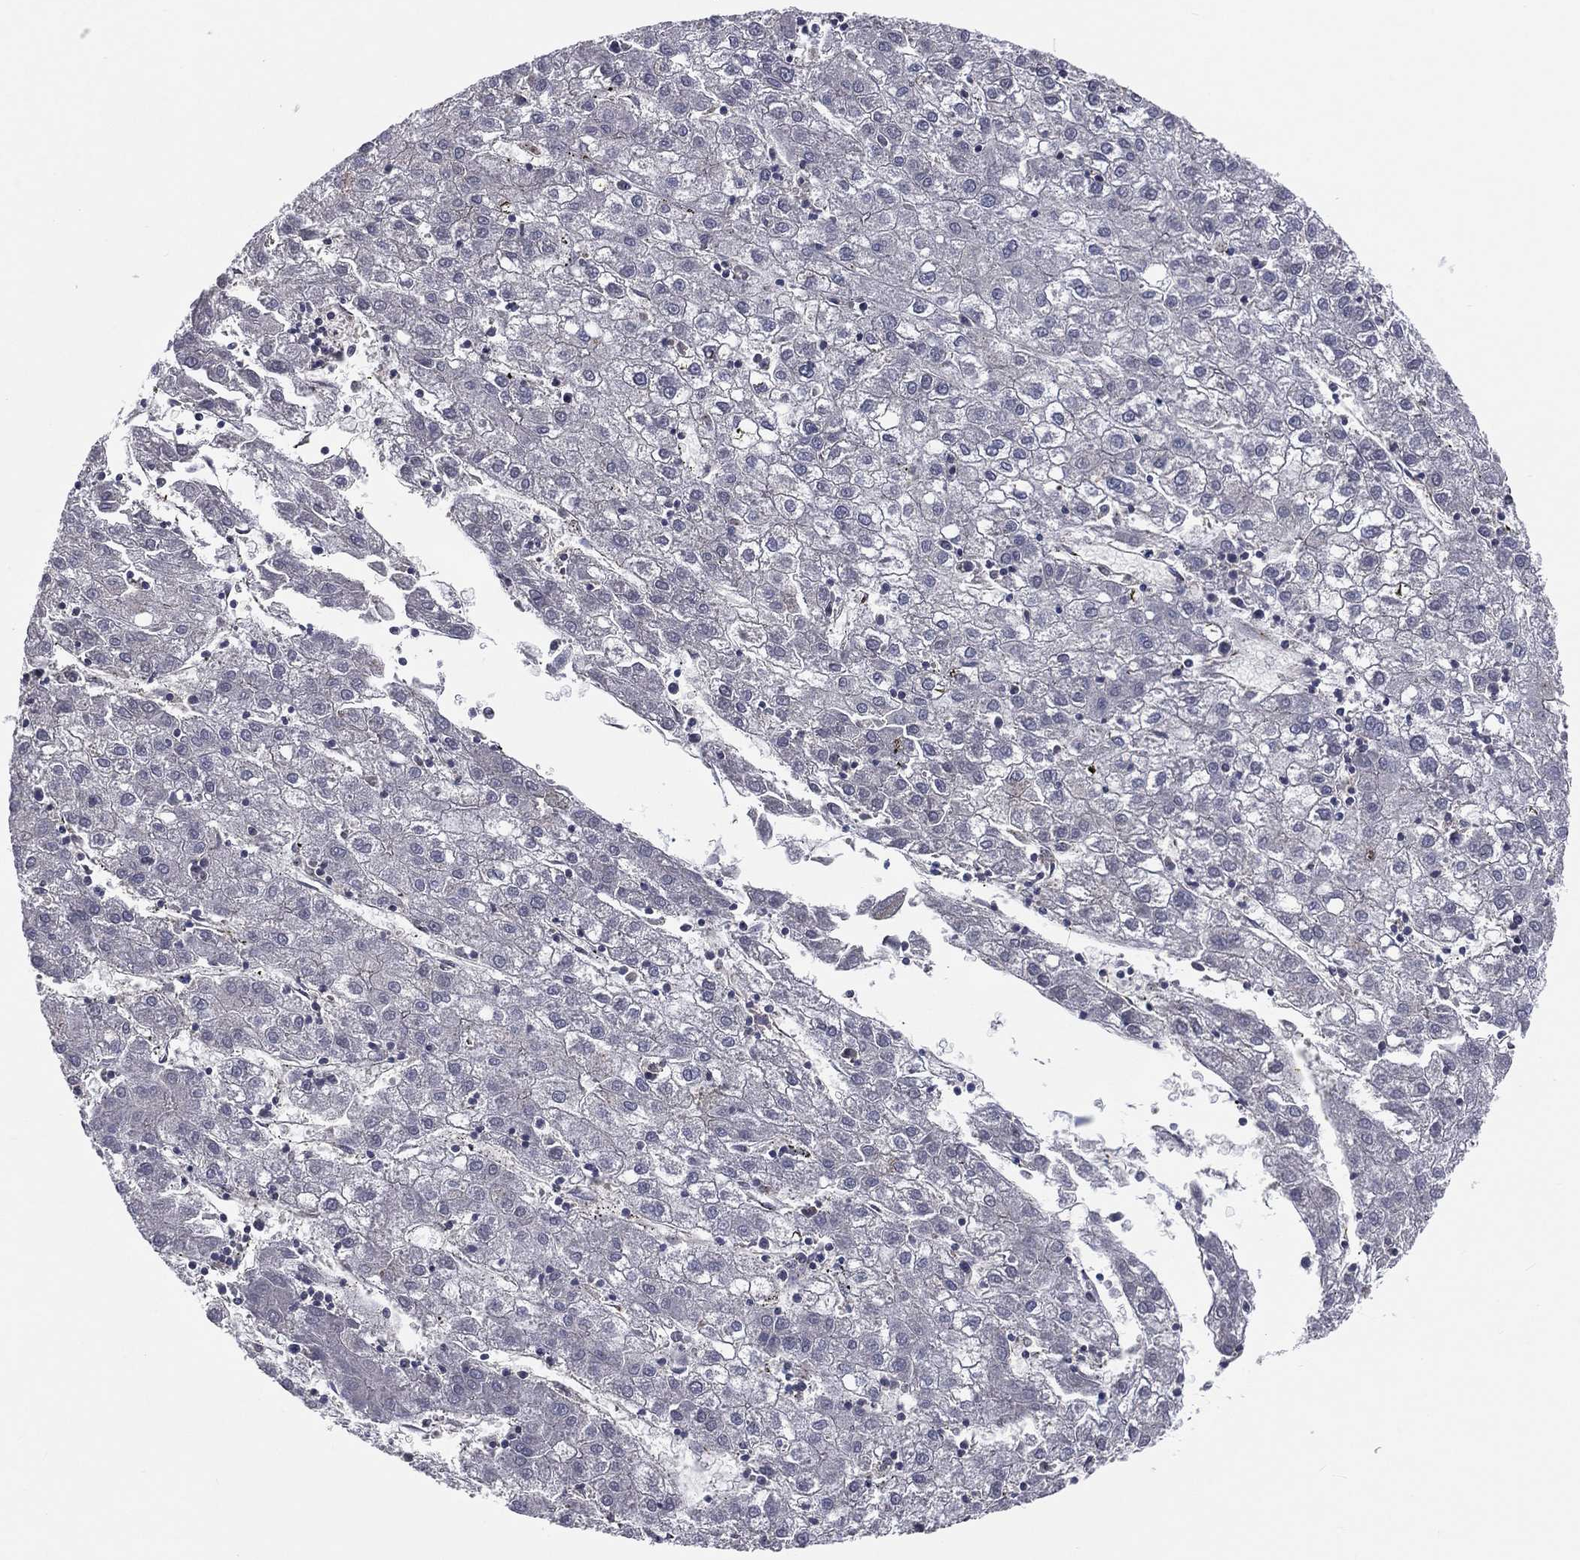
{"staining": {"intensity": "negative", "quantity": "none", "location": "none"}, "tissue": "liver cancer", "cell_type": "Tumor cells", "image_type": "cancer", "snomed": [{"axis": "morphology", "description": "Carcinoma, Hepatocellular, NOS"}, {"axis": "topography", "description": "Liver"}], "caption": "High magnification brightfield microscopy of liver cancer stained with DAB (3,3'-diaminobenzidine) (brown) and counterstained with hematoxylin (blue): tumor cells show no significant expression.", "gene": "CROCC", "patient": {"sex": "male", "age": 72}}